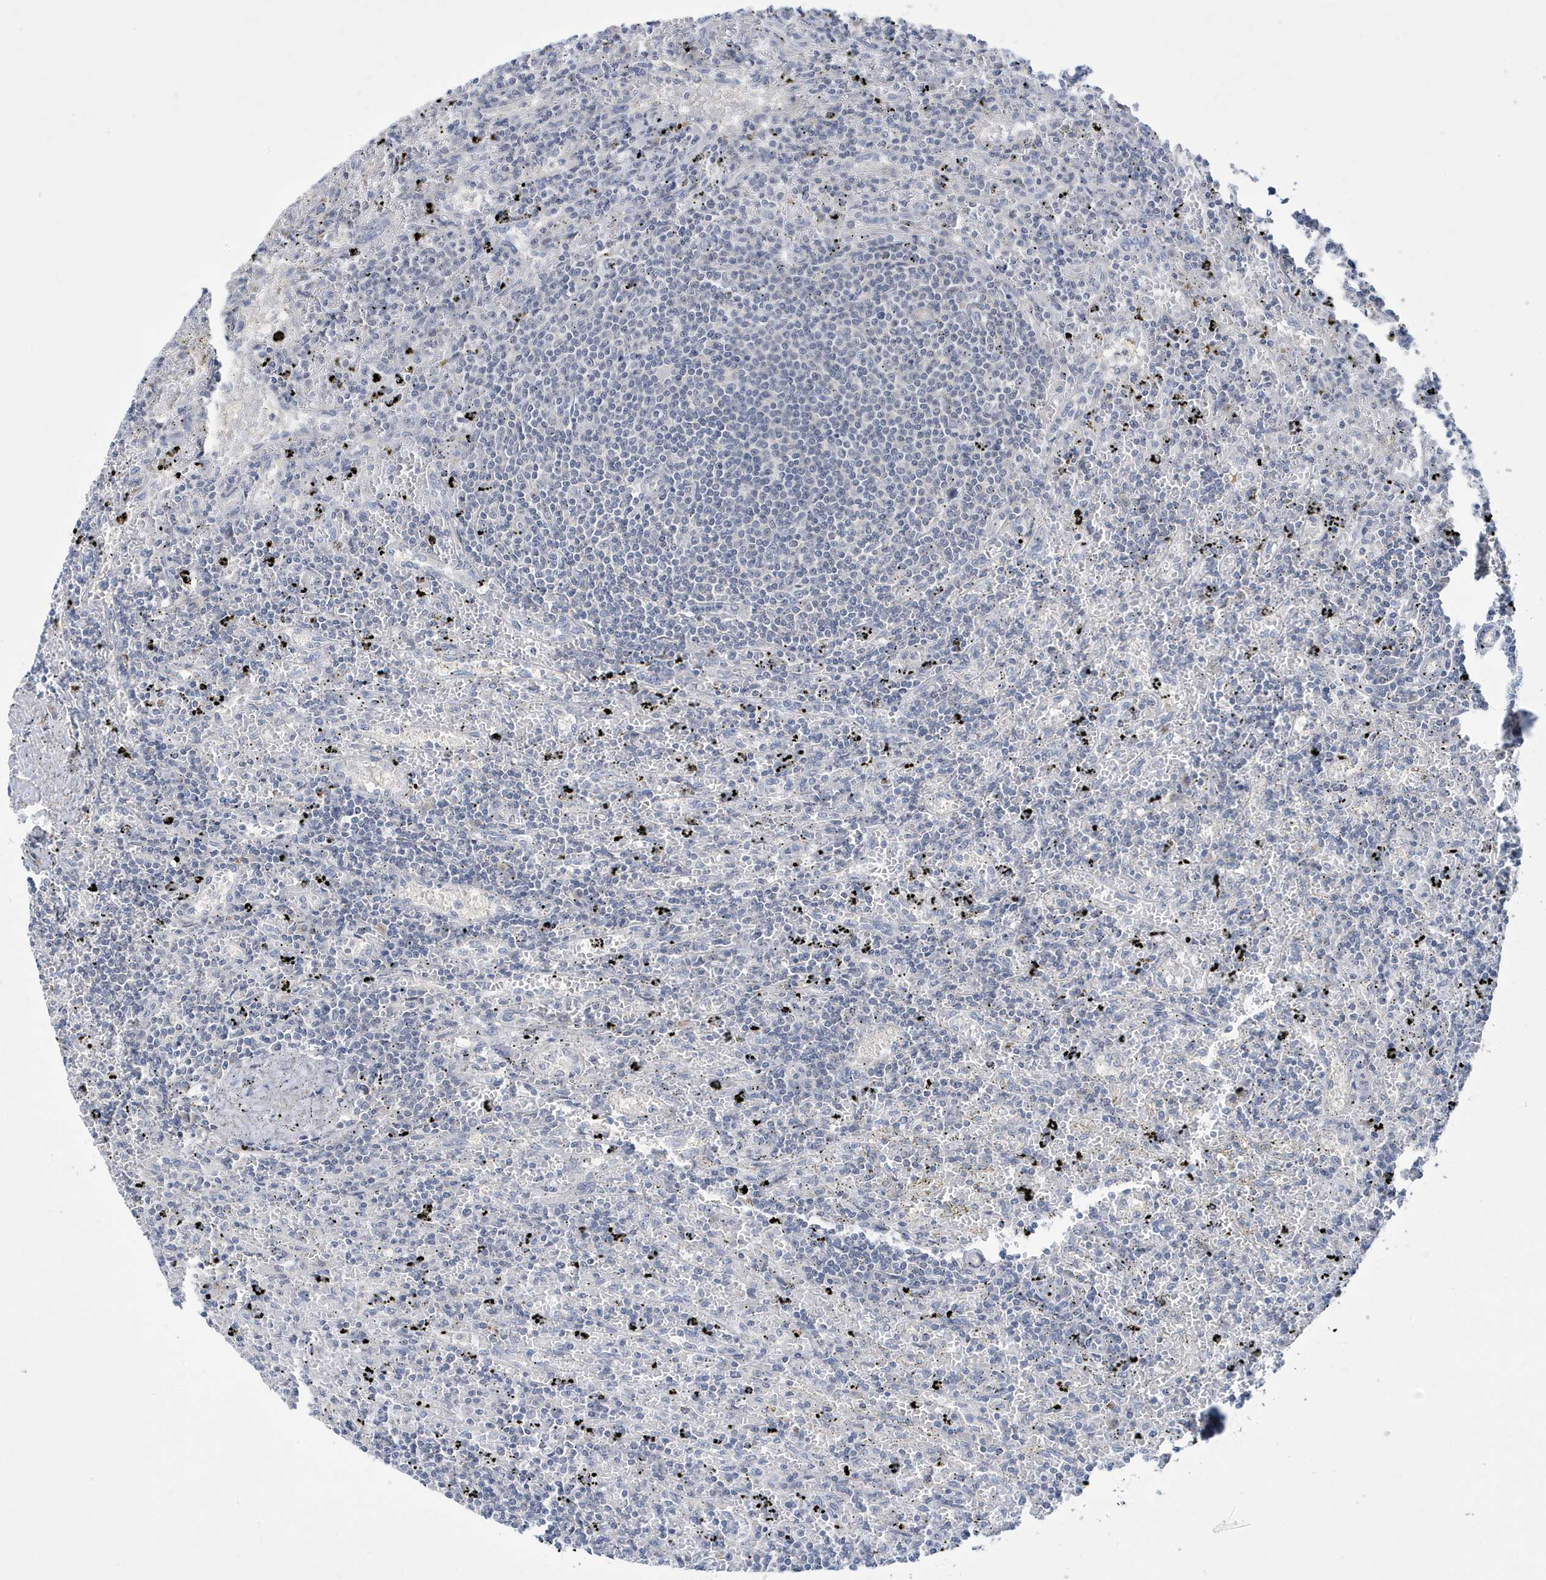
{"staining": {"intensity": "negative", "quantity": "none", "location": "none"}, "tissue": "lymphoma", "cell_type": "Tumor cells", "image_type": "cancer", "snomed": [{"axis": "morphology", "description": "Malignant lymphoma, non-Hodgkin's type, Low grade"}, {"axis": "topography", "description": "Spleen"}], "caption": "Histopathology image shows no significant protein positivity in tumor cells of lymphoma.", "gene": "ZNF654", "patient": {"sex": "male", "age": 76}}